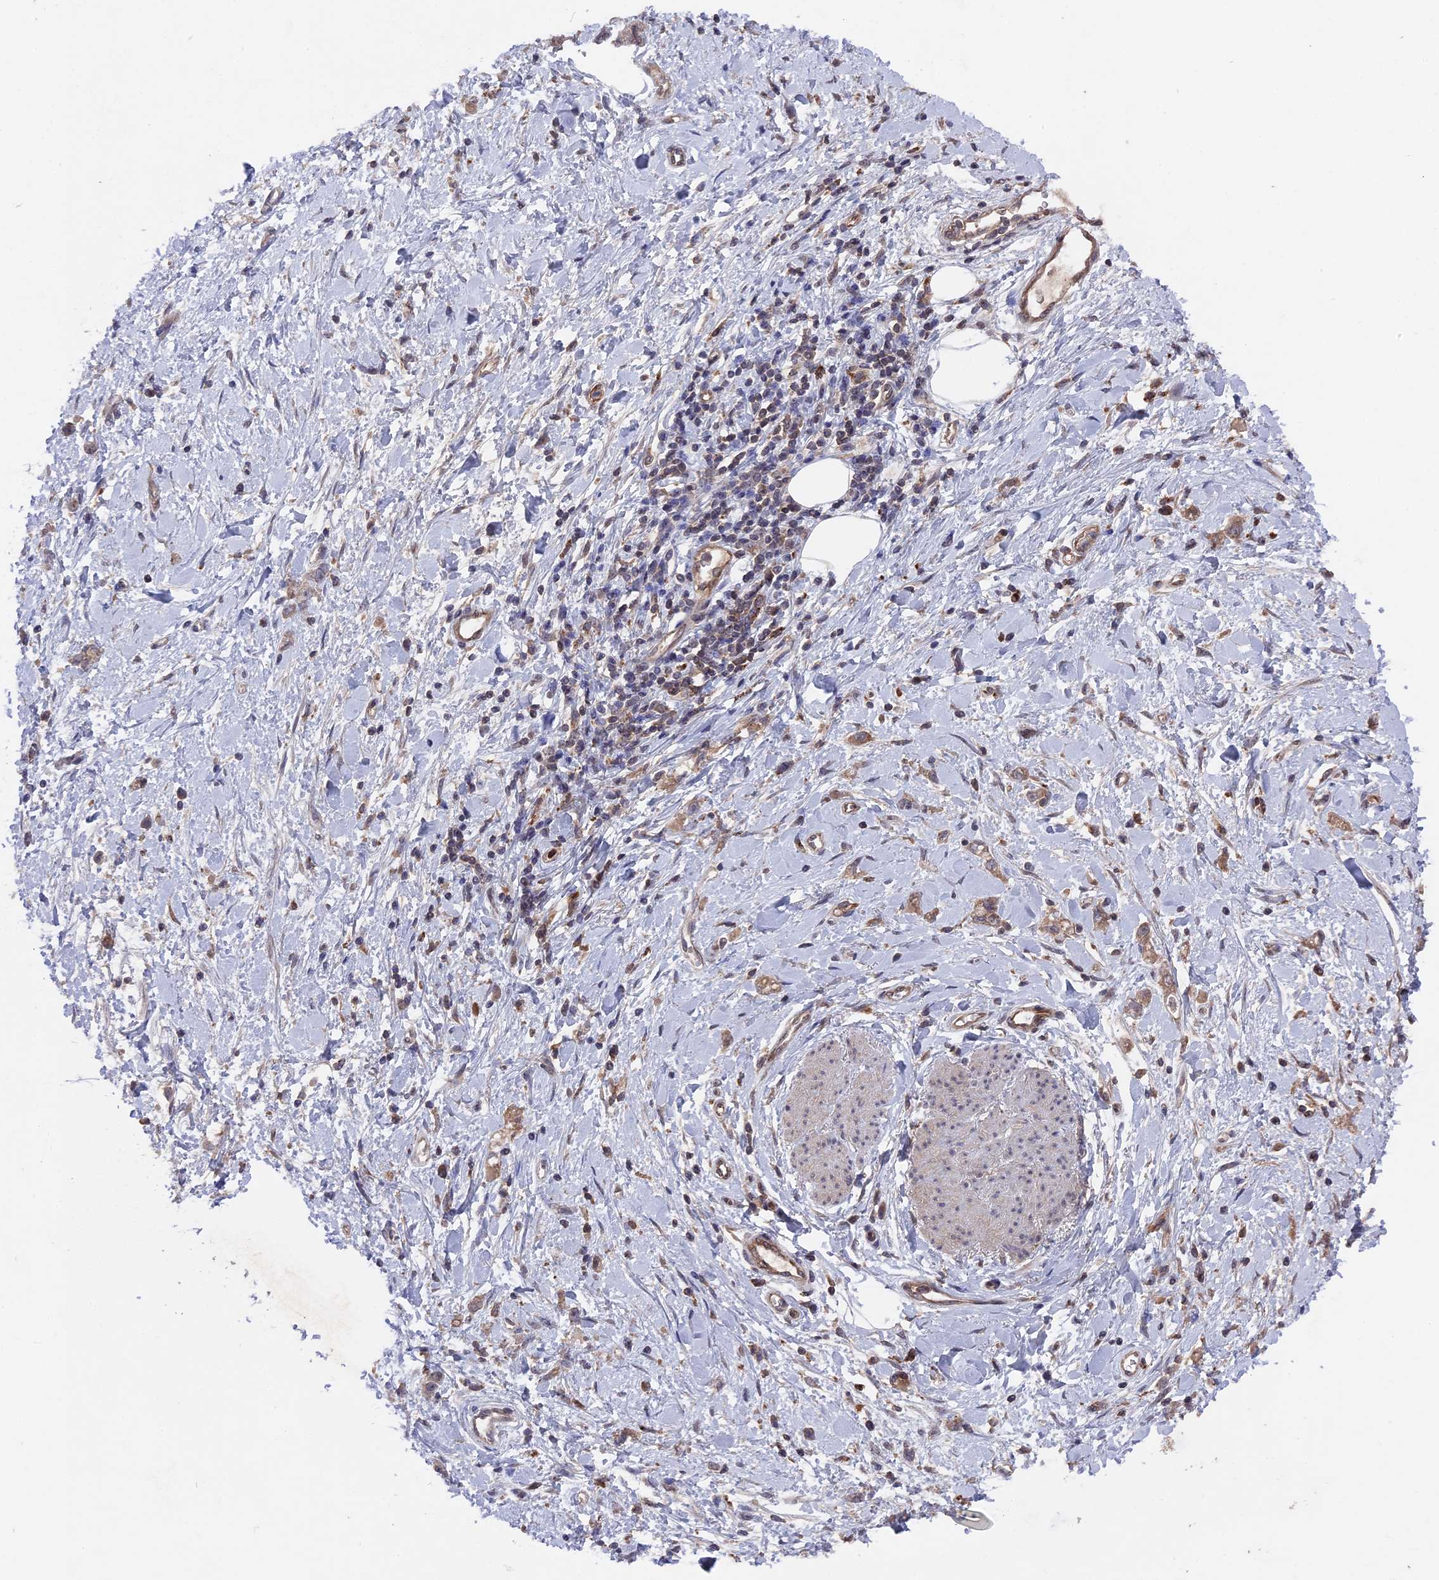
{"staining": {"intensity": "weak", "quantity": ">75%", "location": "cytoplasmic/membranous"}, "tissue": "stomach cancer", "cell_type": "Tumor cells", "image_type": "cancer", "snomed": [{"axis": "morphology", "description": "Adenocarcinoma, NOS"}, {"axis": "topography", "description": "Stomach"}], "caption": "A brown stain labels weak cytoplasmic/membranous staining of a protein in stomach cancer tumor cells. (DAB (3,3'-diaminobenzidine) = brown stain, brightfield microscopy at high magnification).", "gene": "TELO2", "patient": {"sex": "female", "age": 76}}